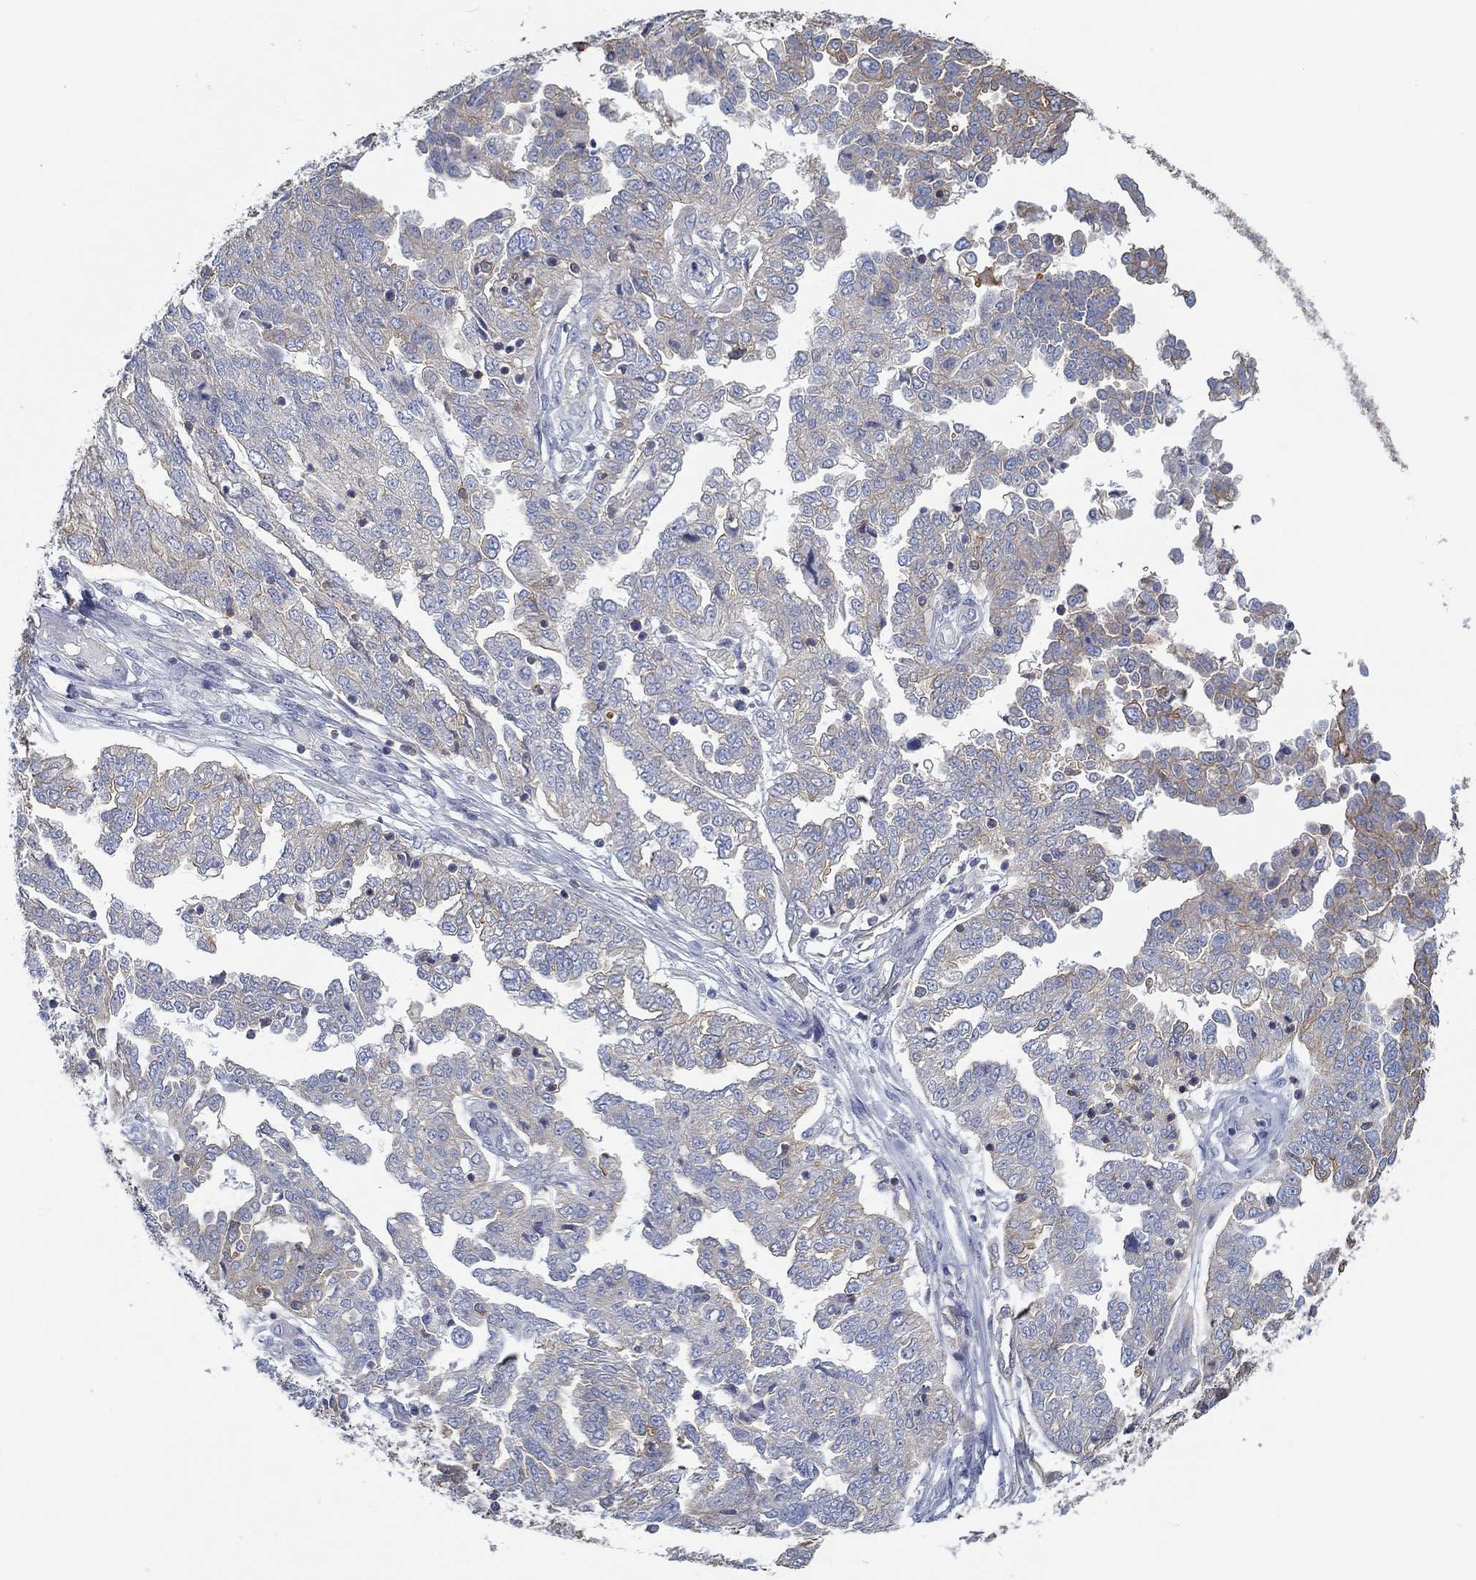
{"staining": {"intensity": "weak", "quantity": "25%-75%", "location": "cytoplasmic/membranous"}, "tissue": "ovarian cancer", "cell_type": "Tumor cells", "image_type": "cancer", "snomed": [{"axis": "morphology", "description": "Cystadenocarcinoma, serous, NOS"}, {"axis": "topography", "description": "Ovary"}], "caption": "Brown immunohistochemical staining in human ovarian serous cystadenocarcinoma exhibits weak cytoplasmic/membranous expression in approximately 25%-75% of tumor cells.", "gene": "BBOF1", "patient": {"sex": "female", "age": 67}}